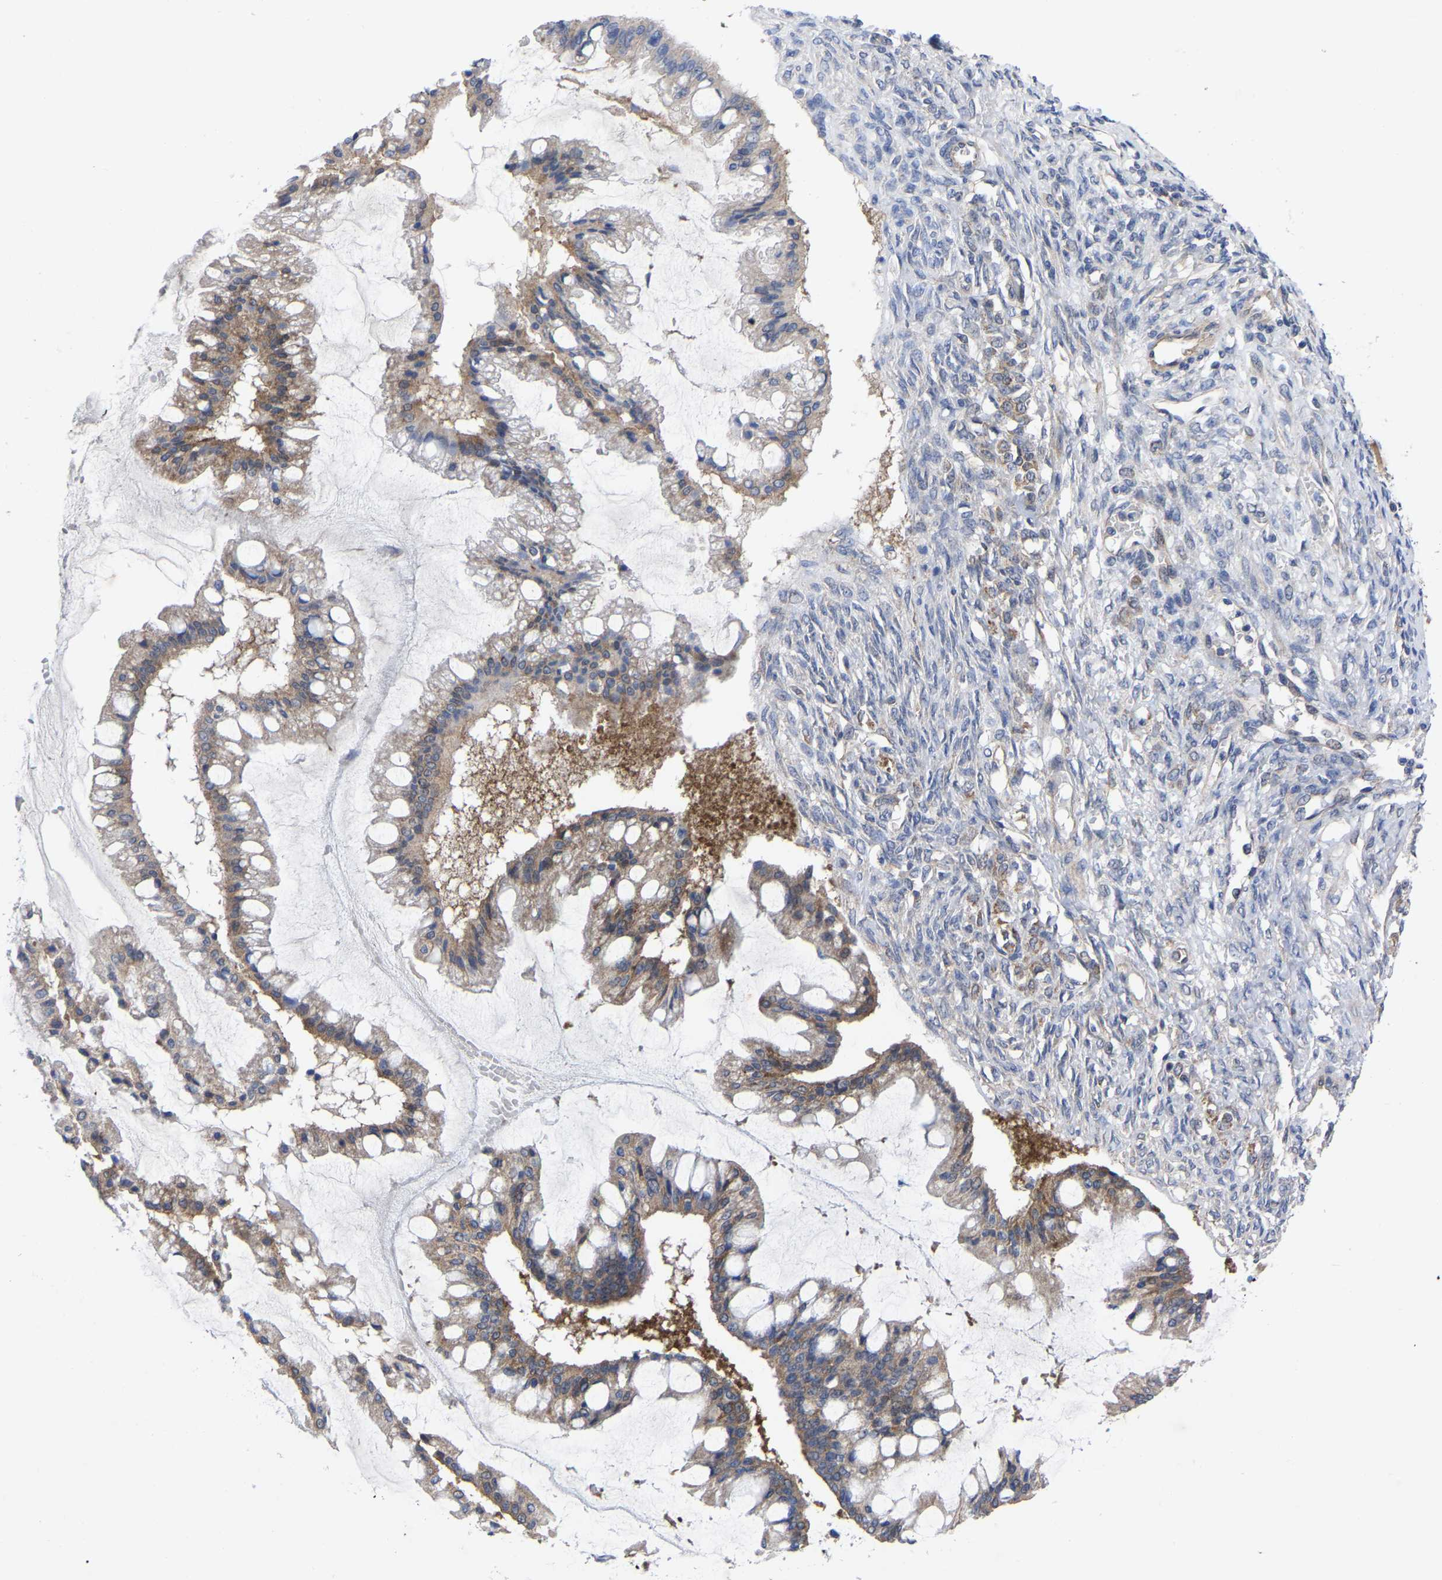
{"staining": {"intensity": "weak", "quantity": "25%-75%", "location": "cytoplasmic/membranous"}, "tissue": "ovarian cancer", "cell_type": "Tumor cells", "image_type": "cancer", "snomed": [{"axis": "morphology", "description": "Cystadenocarcinoma, mucinous, NOS"}, {"axis": "topography", "description": "Ovary"}], "caption": "Protein staining shows weak cytoplasmic/membranous expression in about 25%-75% of tumor cells in ovarian mucinous cystadenocarcinoma.", "gene": "TCP1", "patient": {"sex": "female", "age": 73}}